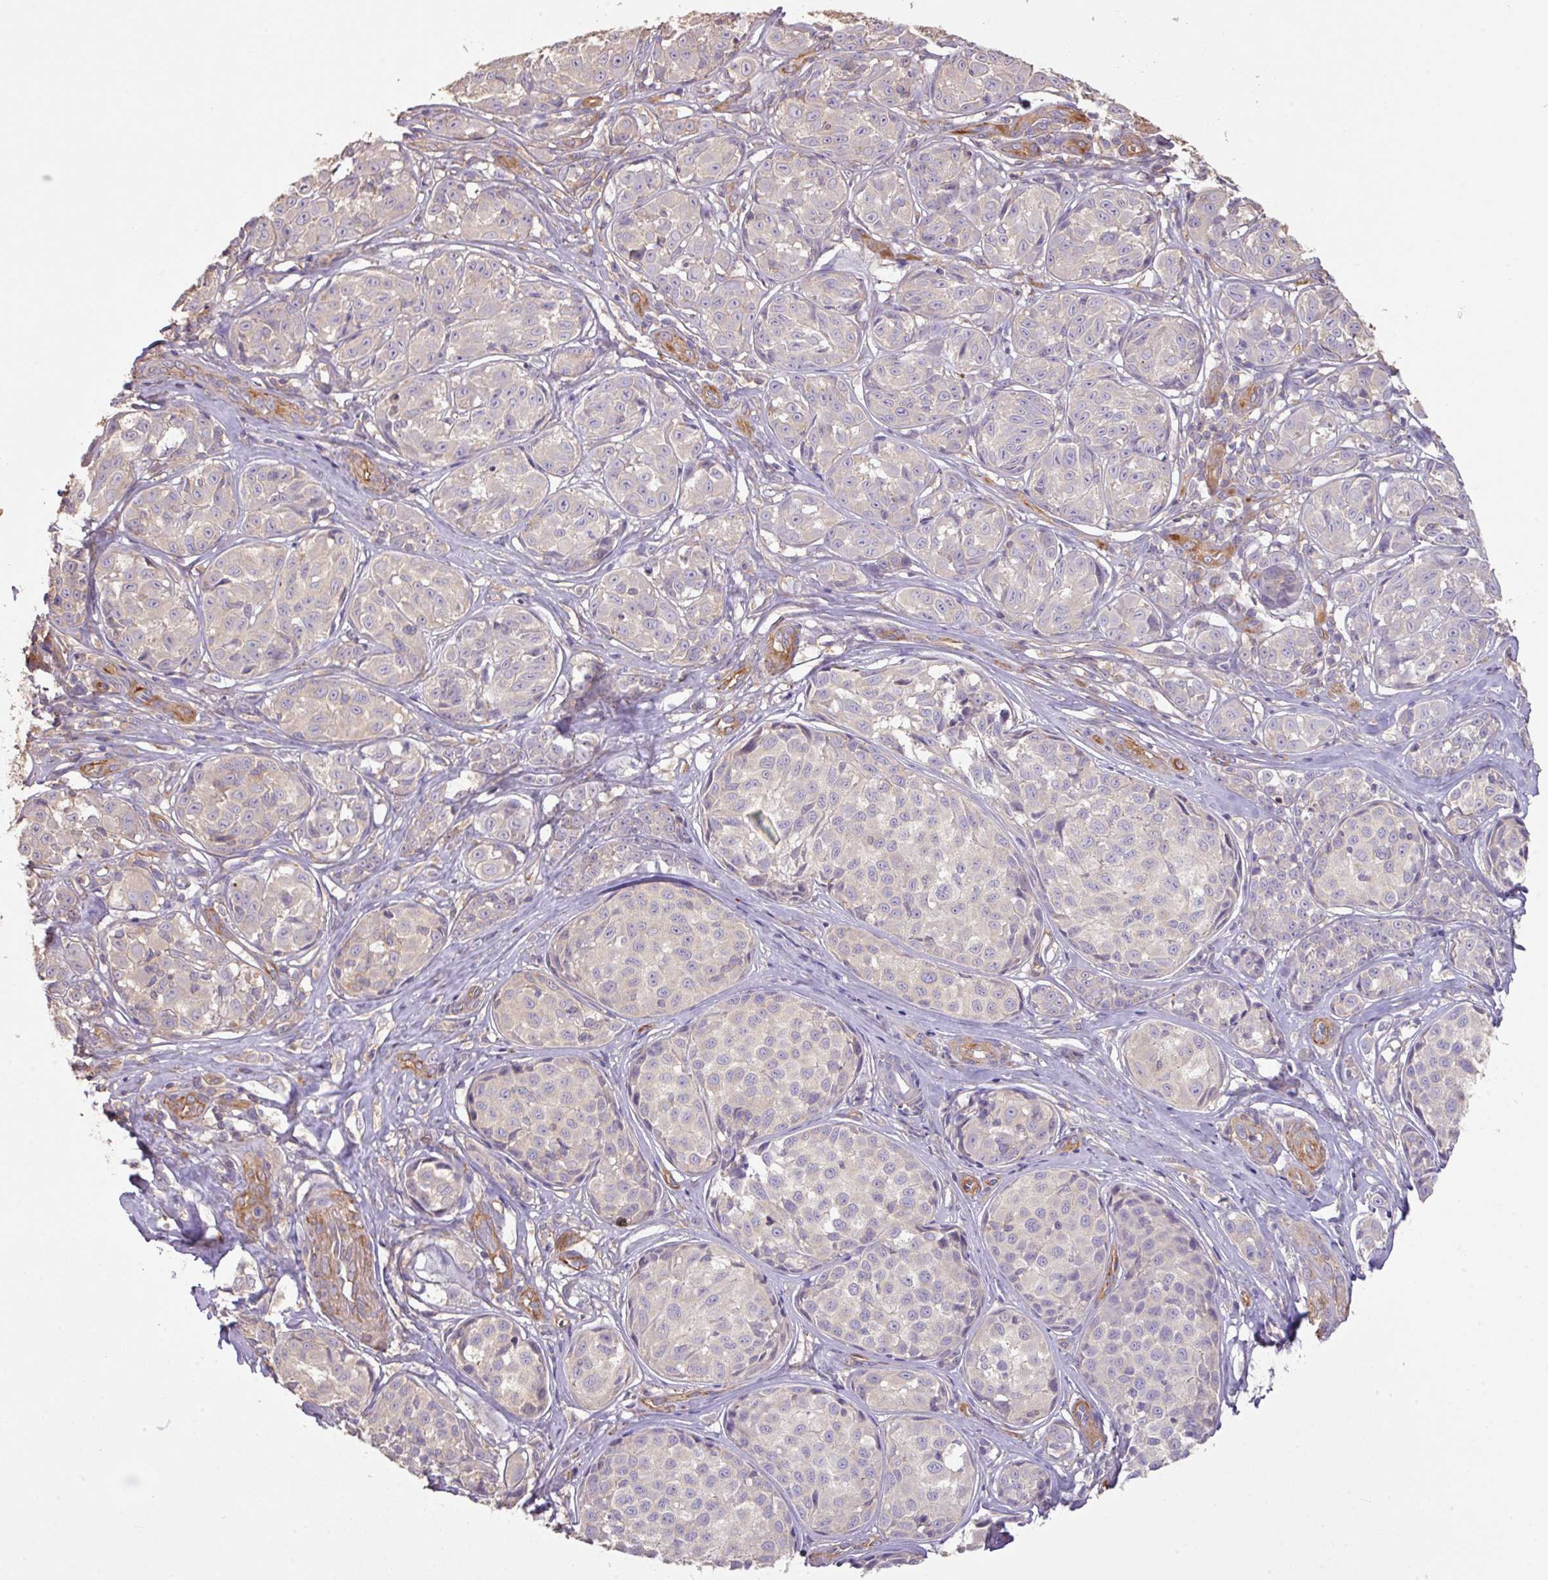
{"staining": {"intensity": "negative", "quantity": "none", "location": "none"}, "tissue": "melanoma", "cell_type": "Tumor cells", "image_type": "cancer", "snomed": [{"axis": "morphology", "description": "Malignant melanoma, NOS"}, {"axis": "topography", "description": "Skin"}], "caption": "High magnification brightfield microscopy of melanoma stained with DAB (brown) and counterstained with hematoxylin (blue): tumor cells show no significant expression.", "gene": "CALML4", "patient": {"sex": "female", "age": 35}}